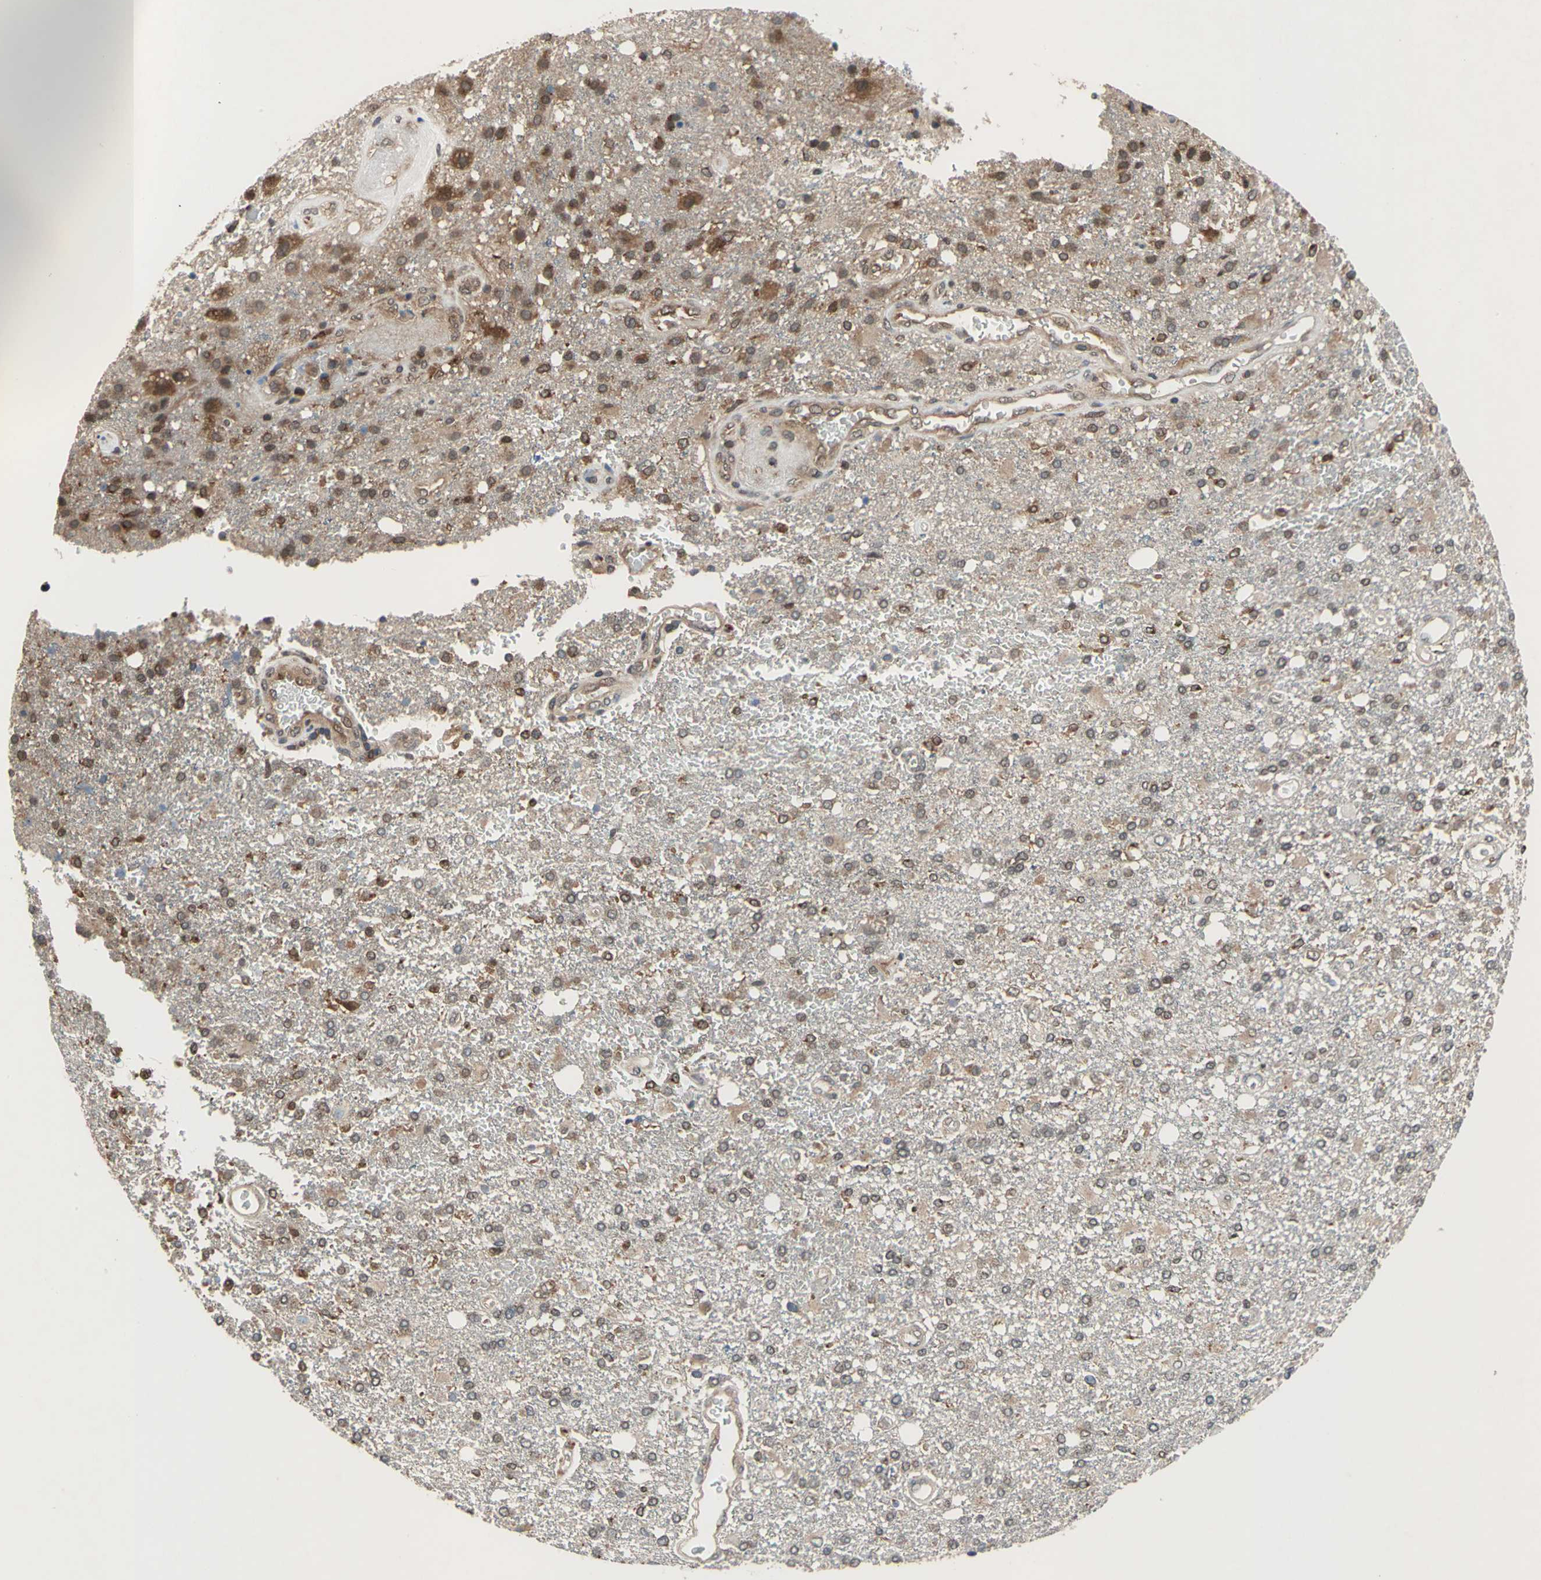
{"staining": {"intensity": "moderate", "quantity": ">75%", "location": "cytoplasmic/membranous"}, "tissue": "glioma", "cell_type": "Tumor cells", "image_type": "cancer", "snomed": [{"axis": "morphology", "description": "Glioma, malignant, High grade"}, {"axis": "topography", "description": "Cerebral cortex"}], "caption": "Immunohistochemistry (IHC) histopathology image of neoplastic tissue: glioma stained using IHC demonstrates medium levels of moderate protein expression localized specifically in the cytoplasmic/membranous of tumor cells, appearing as a cytoplasmic/membranous brown color.", "gene": "NFKBIE", "patient": {"sex": "male", "age": 79}}